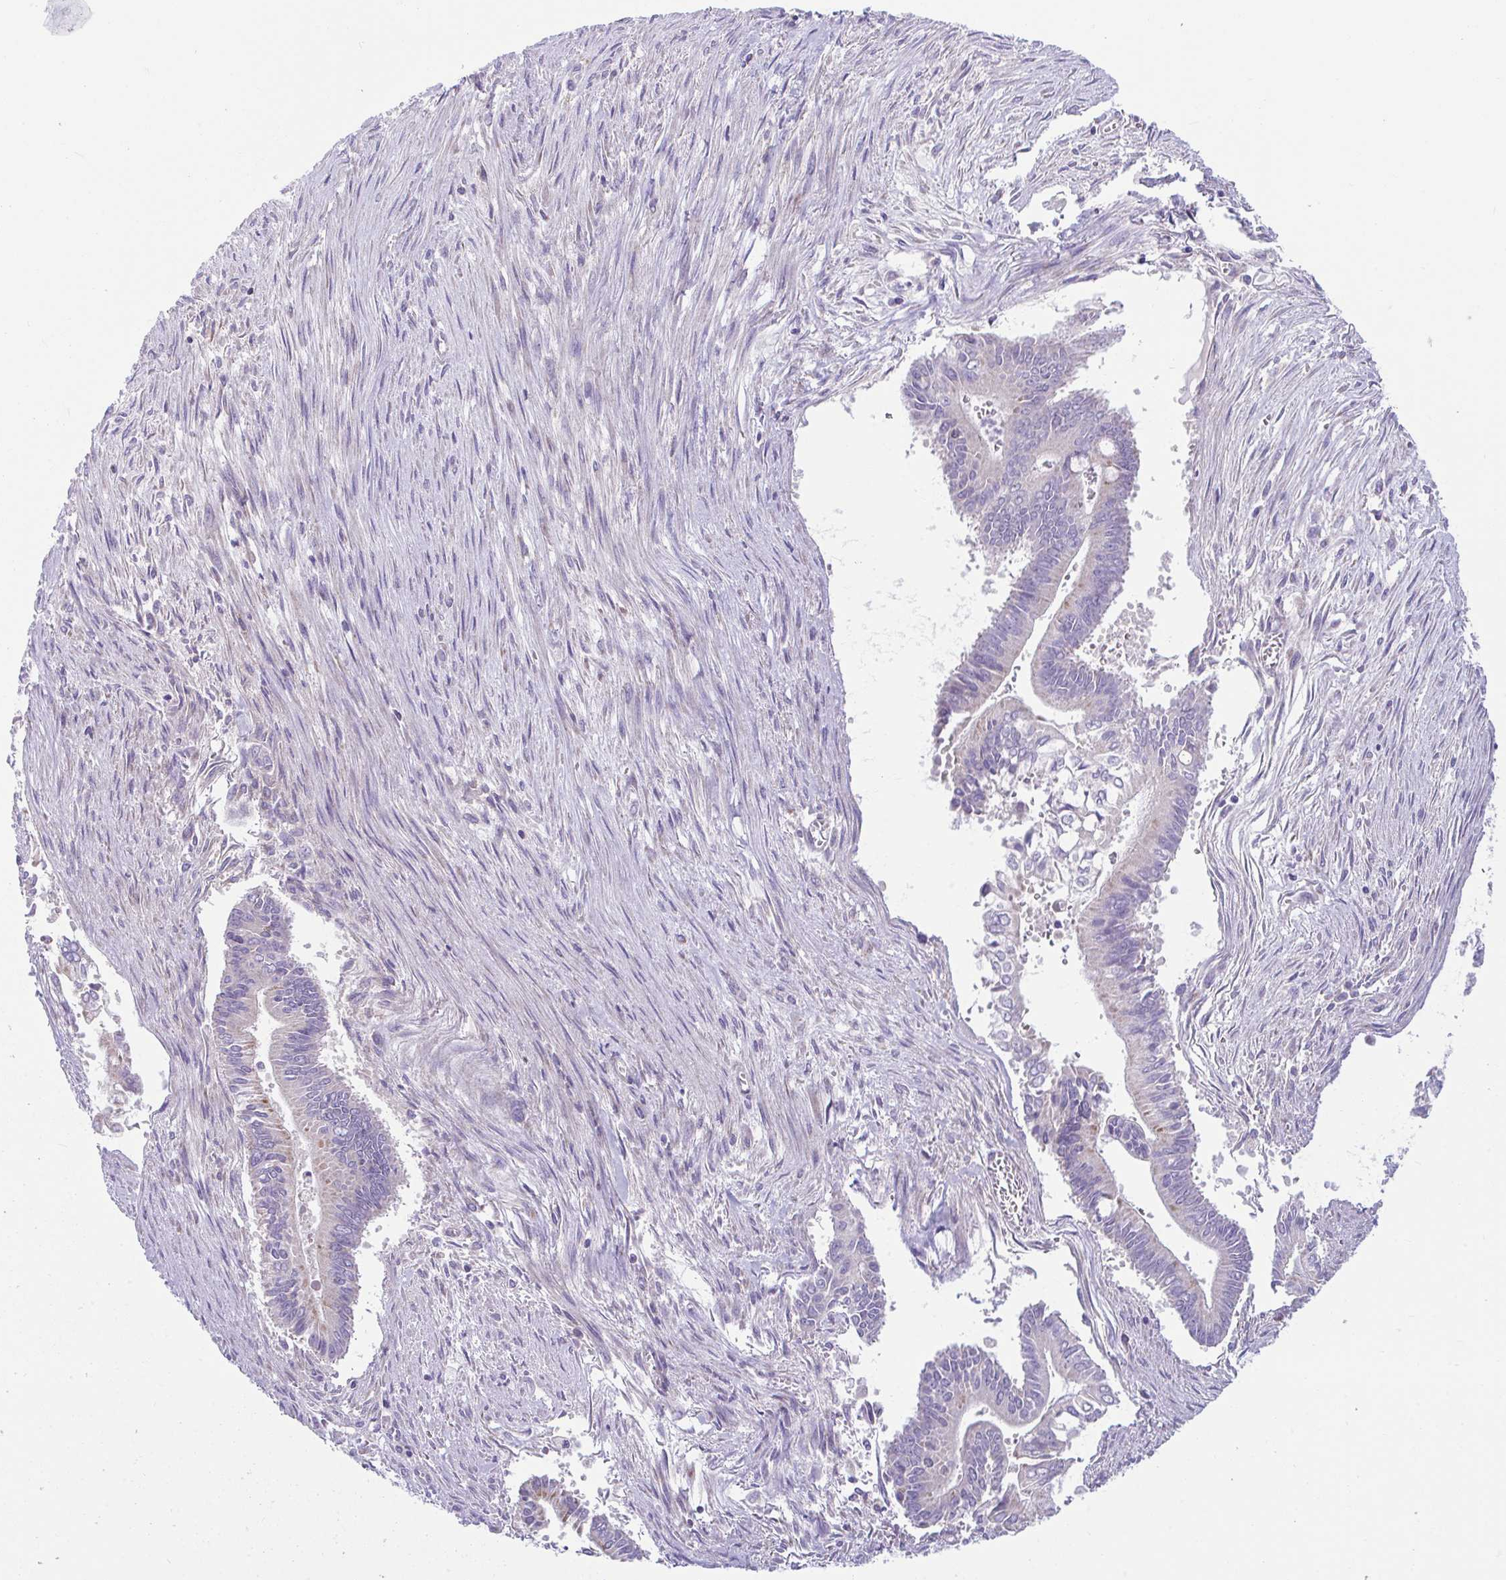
{"staining": {"intensity": "moderate", "quantity": "25%-75%", "location": "cytoplasmic/membranous"}, "tissue": "pancreatic cancer", "cell_type": "Tumor cells", "image_type": "cancer", "snomed": [{"axis": "morphology", "description": "Adenocarcinoma, NOS"}, {"axis": "topography", "description": "Pancreas"}], "caption": "Immunohistochemistry of pancreatic cancer shows medium levels of moderate cytoplasmic/membranous expression in about 25%-75% of tumor cells.", "gene": "OR13A1", "patient": {"sex": "male", "age": 68}}